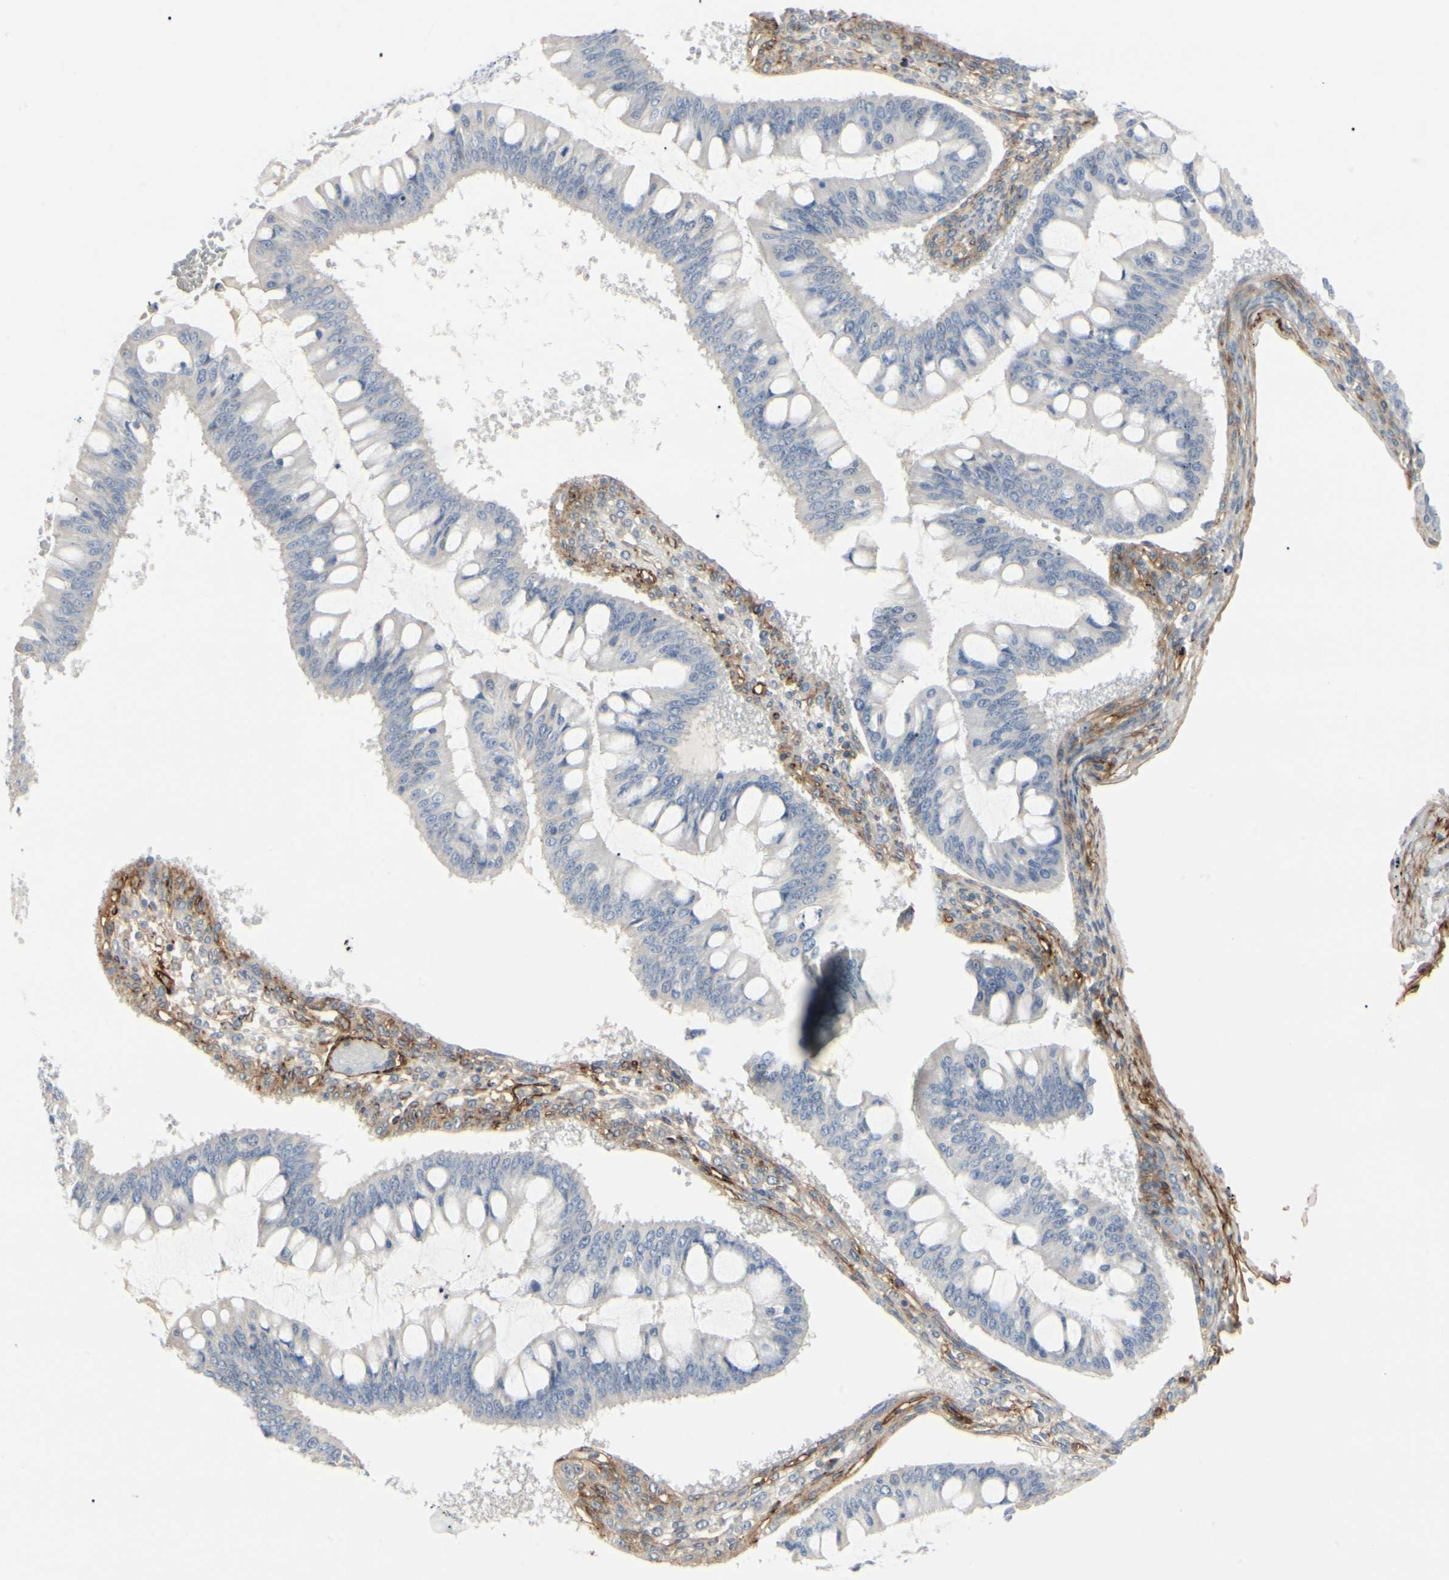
{"staining": {"intensity": "negative", "quantity": "none", "location": "none"}, "tissue": "ovarian cancer", "cell_type": "Tumor cells", "image_type": "cancer", "snomed": [{"axis": "morphology", "description": "Cystadenocarcinoma, mucinous, NOS"}, {"axis": "topography", "description": "Ovary"}], "caption": "Tumor cells show no significant positivity in ovarian cancer.", "gene": "GGT5", "patient": {"sex": "female", "age": 73}}